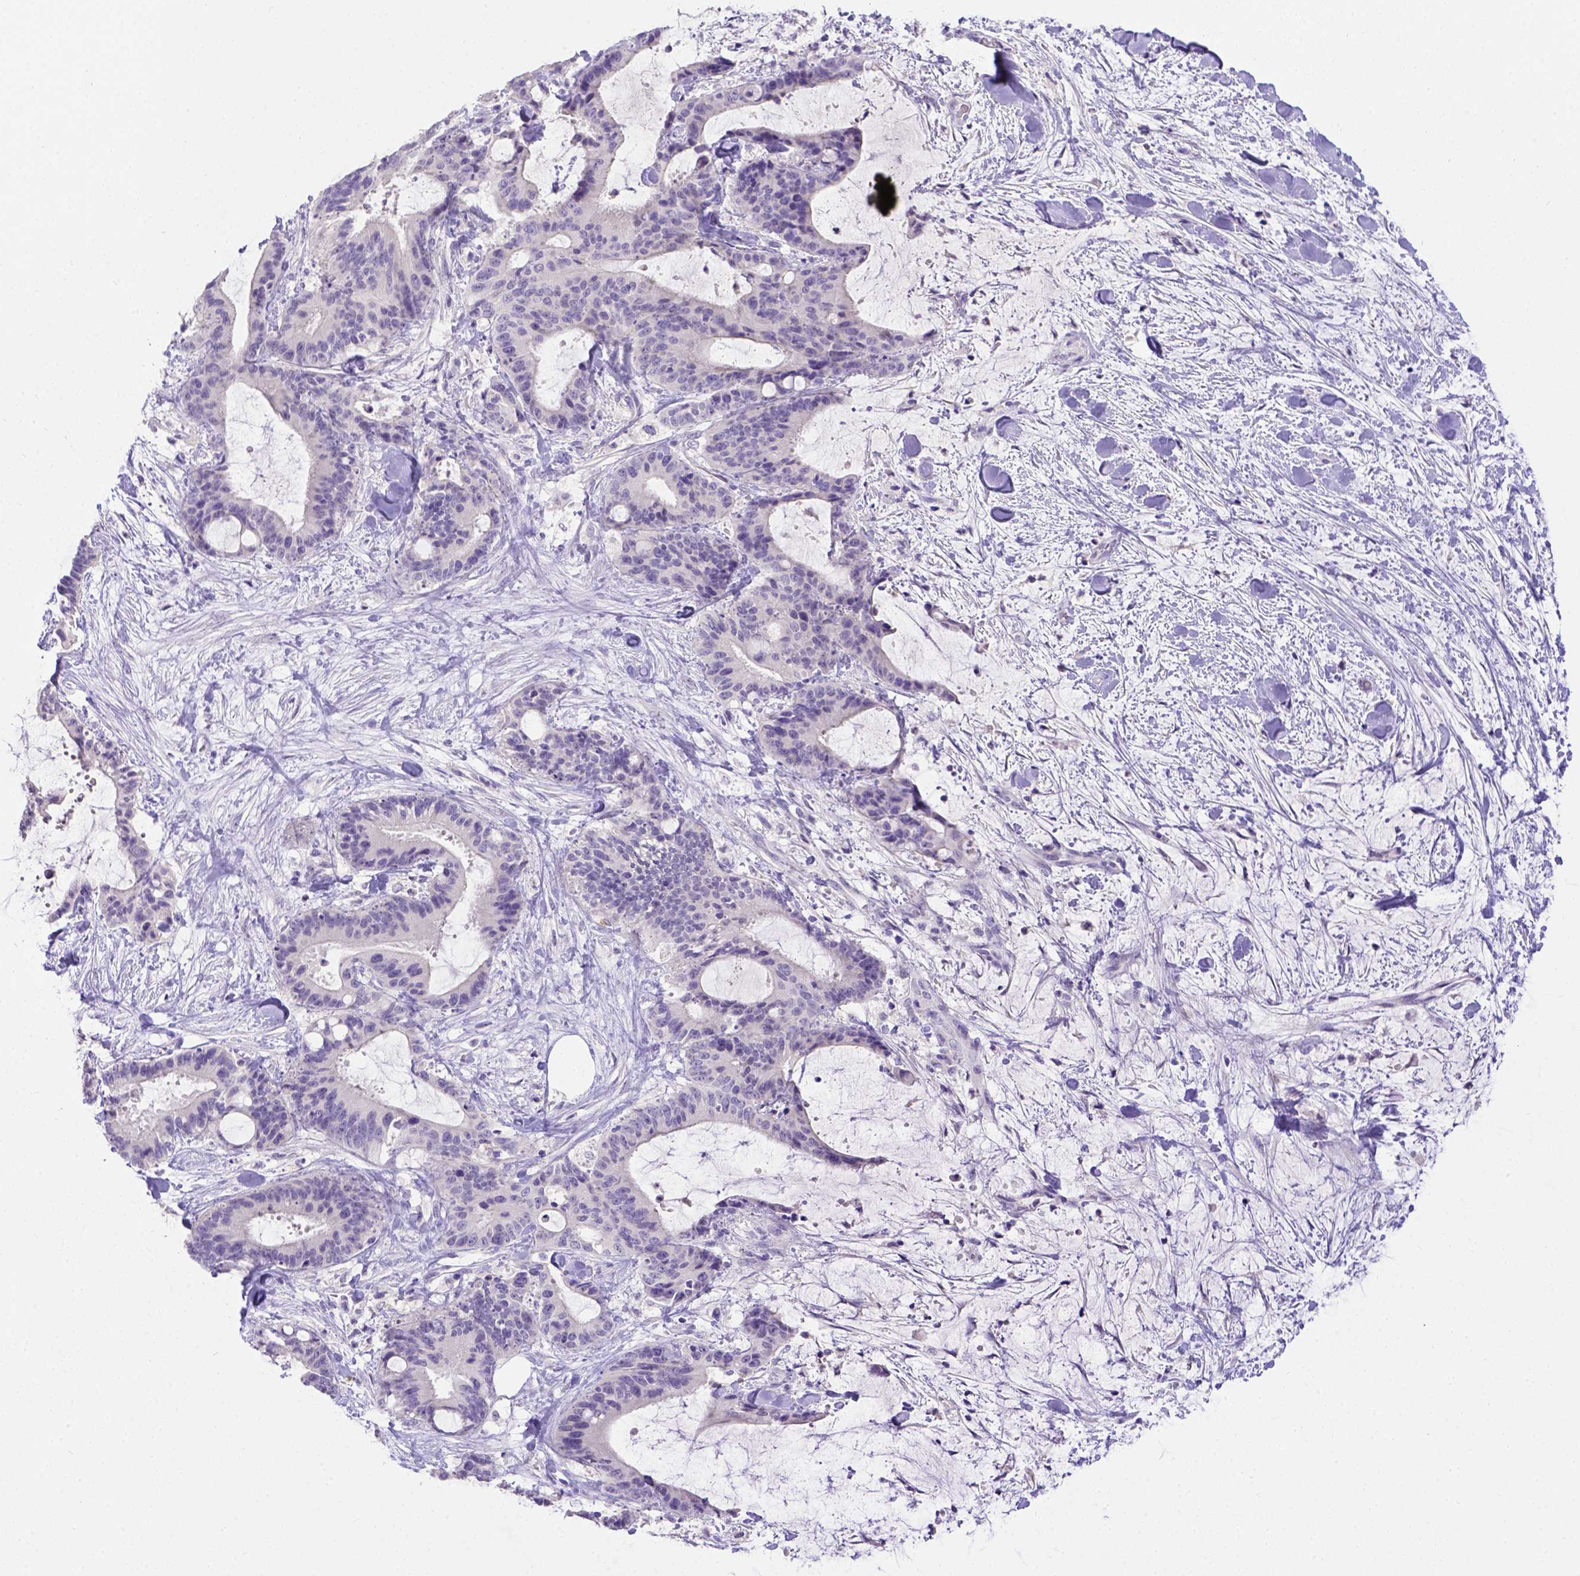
{"staining": {"intensity": "negative", "quantity": "none", "location": "none"}, "tissue": "liver cancer", "cell_type": "Tumor cells", "image_type": "cancer", "snomed": [{"axis": "morphology", "description": "Cholangiocarcinoma"}, {"axis": "topography", "description": "Liver"}], "caption": "Tumor cells show no significant protein staining in cholangiocarcinoma (liver). Brightfield microscopy of IHC stained with DAB (3,3'-diaminobenzidine) (brown) and hematoxylin (blue), captured at high magnification.", "gene": "B3GAT1", "patient": {"sex": "female", "age": 73}}